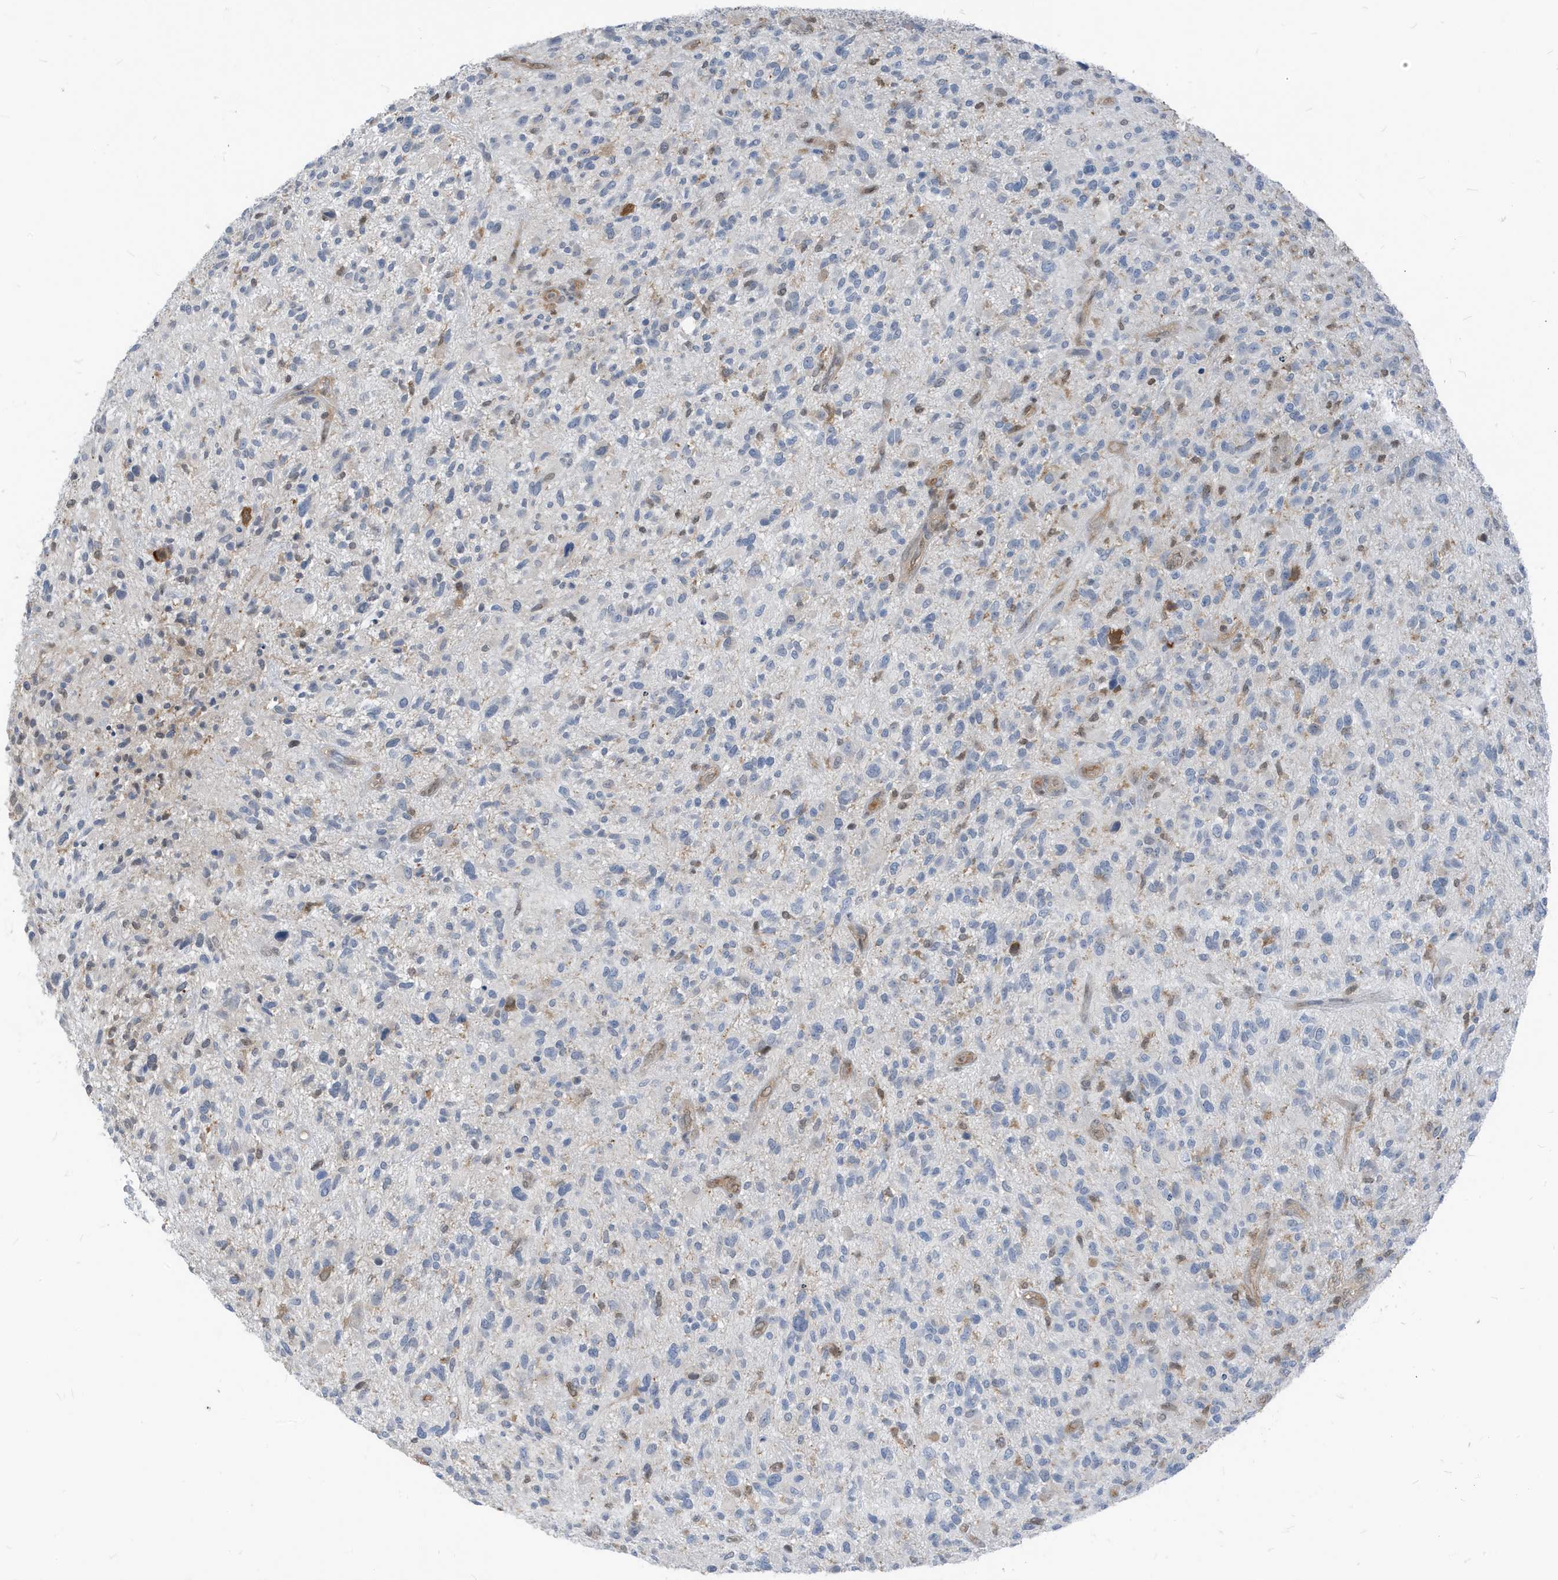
{"staining": {"intensity": "negative", "quantity": "none", "location": "none"}, "tissue": "glioma", "cell_type": "Tumor cells", "image_type": "cancer", "snomed": [{"axis": "morphology", "description": "Glioma, malignant, High grade"}, {"axis": "topography", "description": "Brain"}], "caption": "Photomicrograph shows no protein staining in tumor cells of glioma tissue.", "gene": "NCOA7", "patient": {"sex": "male", "age": 47}}